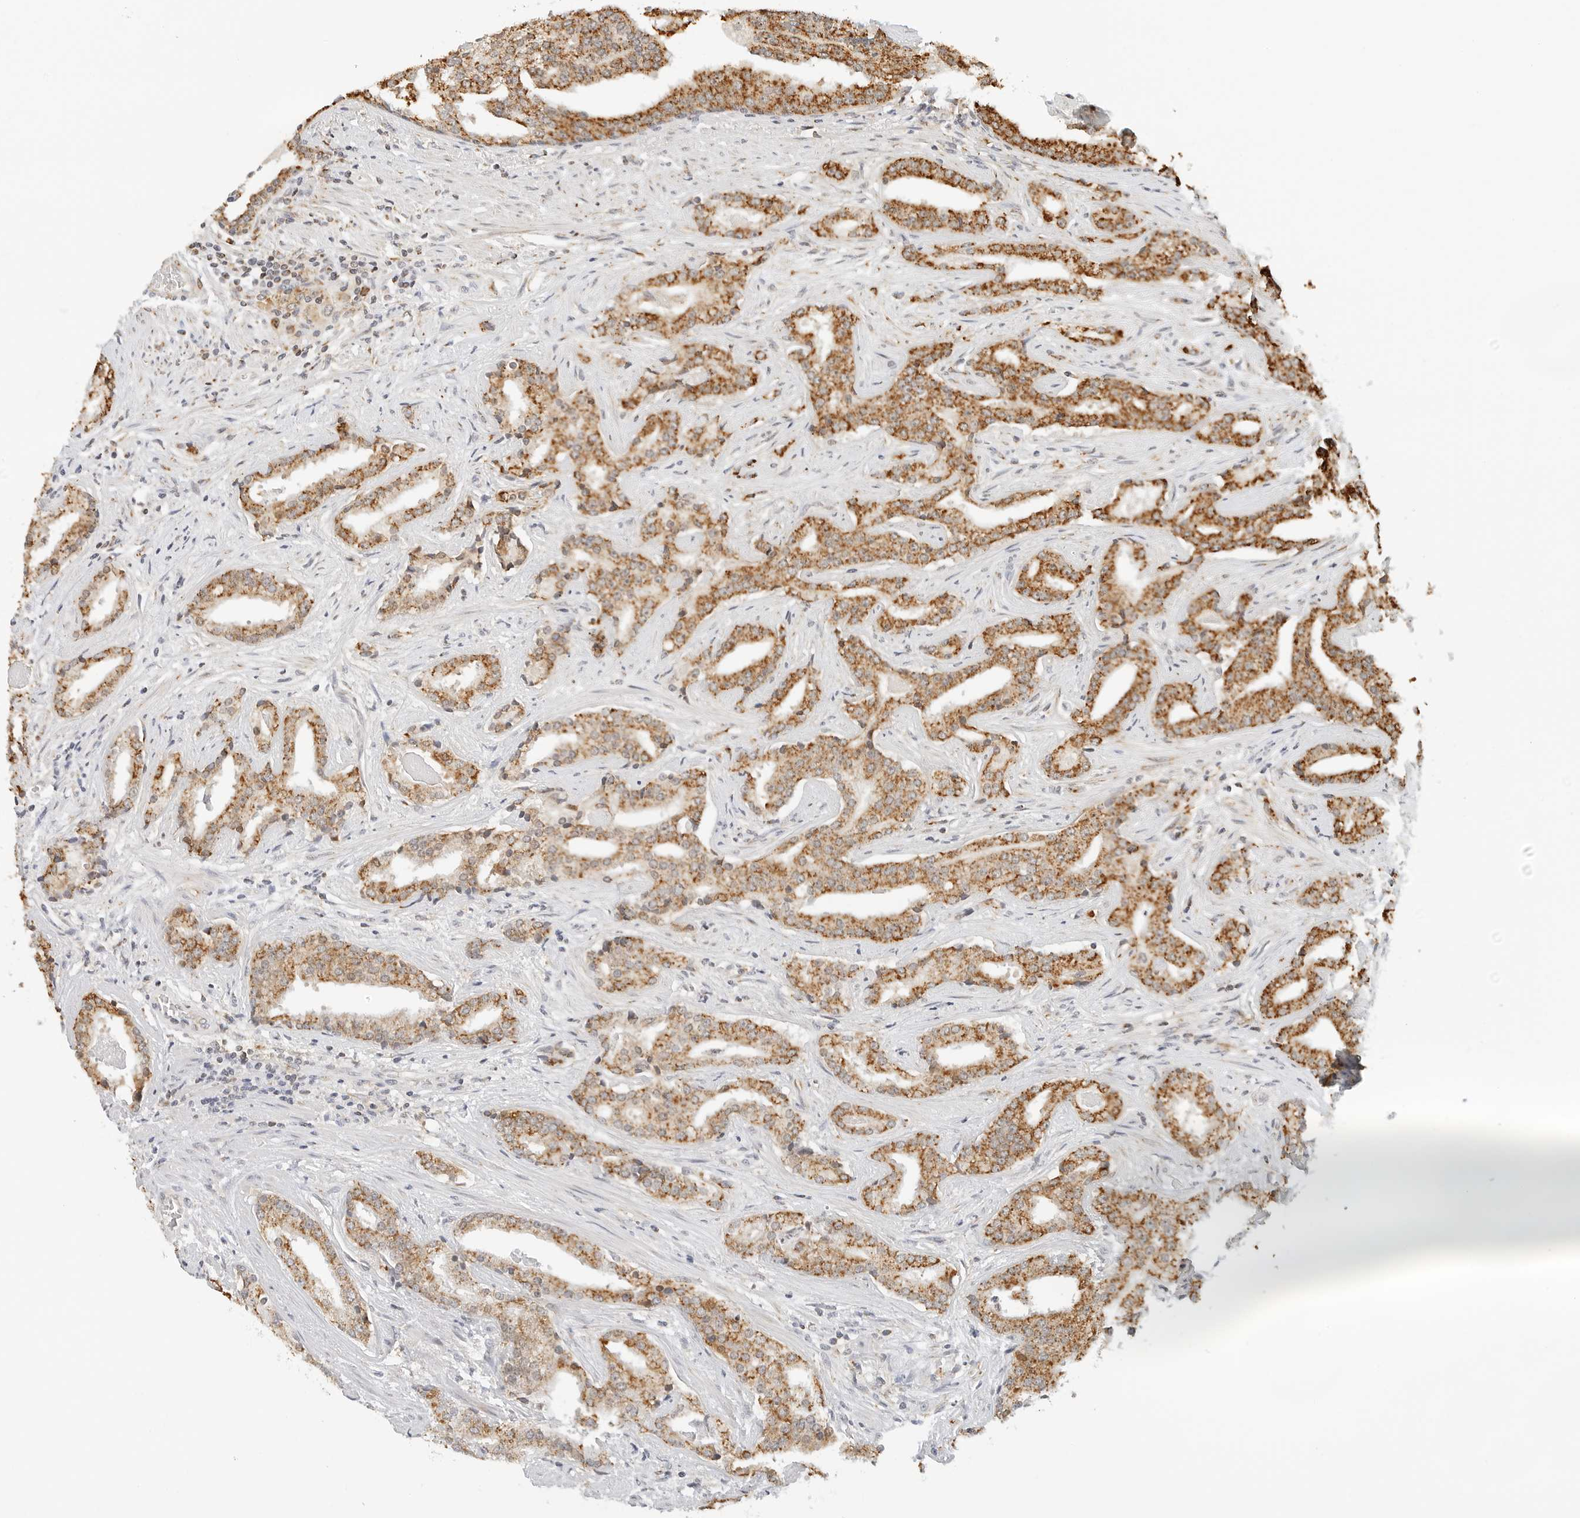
{"staining": {"intensity": "moderate", "quantity": ">75%", "location": "cytoplasmic/membranous"}, "tissue": "prostate cancer", "cell_type": "Tumor cells", "image_type": "cancer", "snomed": [{"axis": "morphology", "description": "Adenocarcinoma, Low grade"}, {"axis": "topography", "description": "Prostate"}], "caption": "Protein staining of adenocarcinoma (low-grade) (prostate) tissue reveals moderate cytoplasmic/membranous positivity in about >75% of tumor cells.", "gene": "ATL1", "patient": {"sex": "male", "age": 67}}